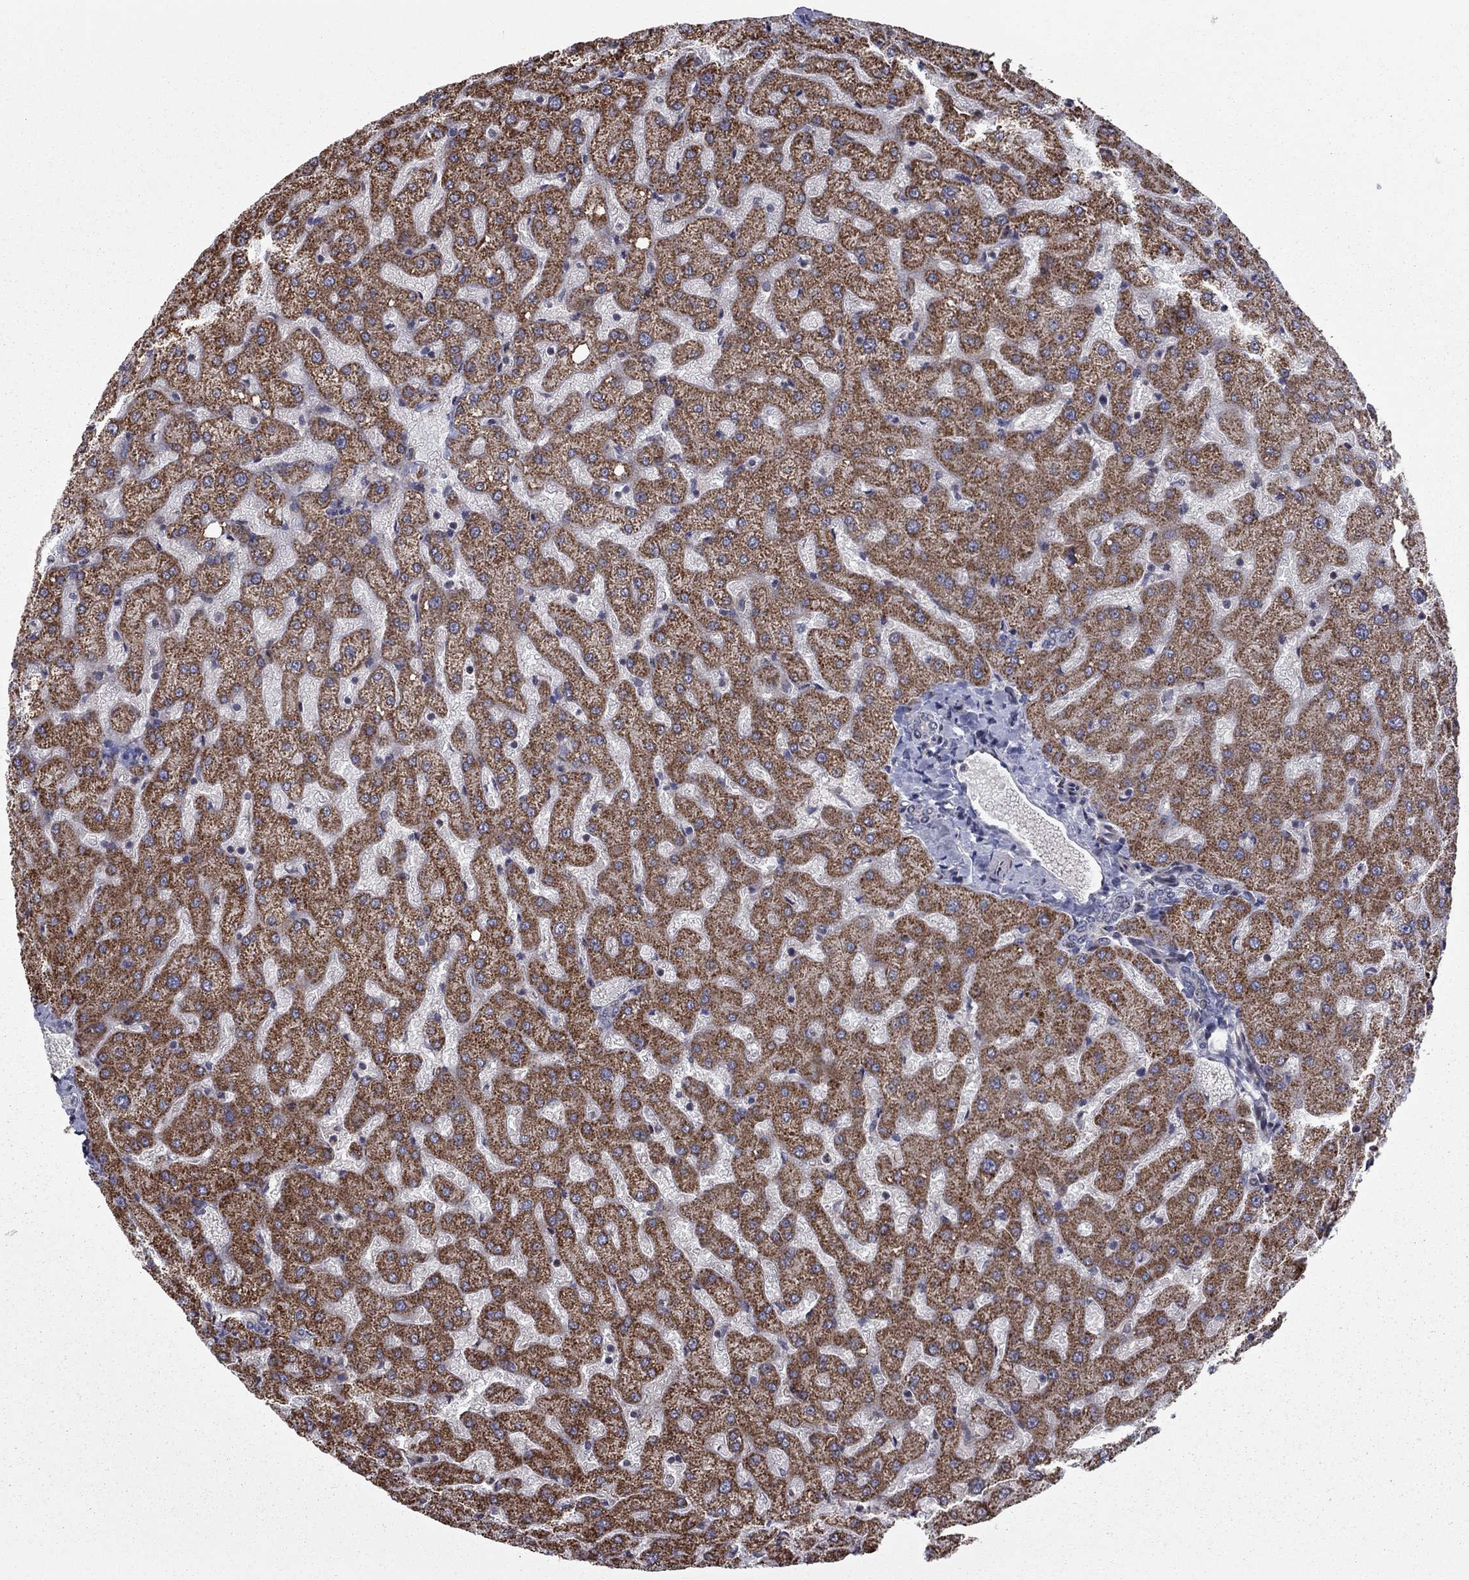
{"staining": {"intensity": "negative", "quantity": "none", "location": "none"}, "tissue": "liver", "cell_type": "Cholangiocytes", "image_type": "normal", "snomed": [{"axis": "morphology", "description": "Normal tissue, NOS"}, {"axis": "topography", "description": "Liver"}], "caption": "An immunohistochemistry image of unremarkable liver is shown. There is no staining in cholangiocytes of liver.", "gene": "DUSP7", "patient": {"sex": "female", "age": 50}}